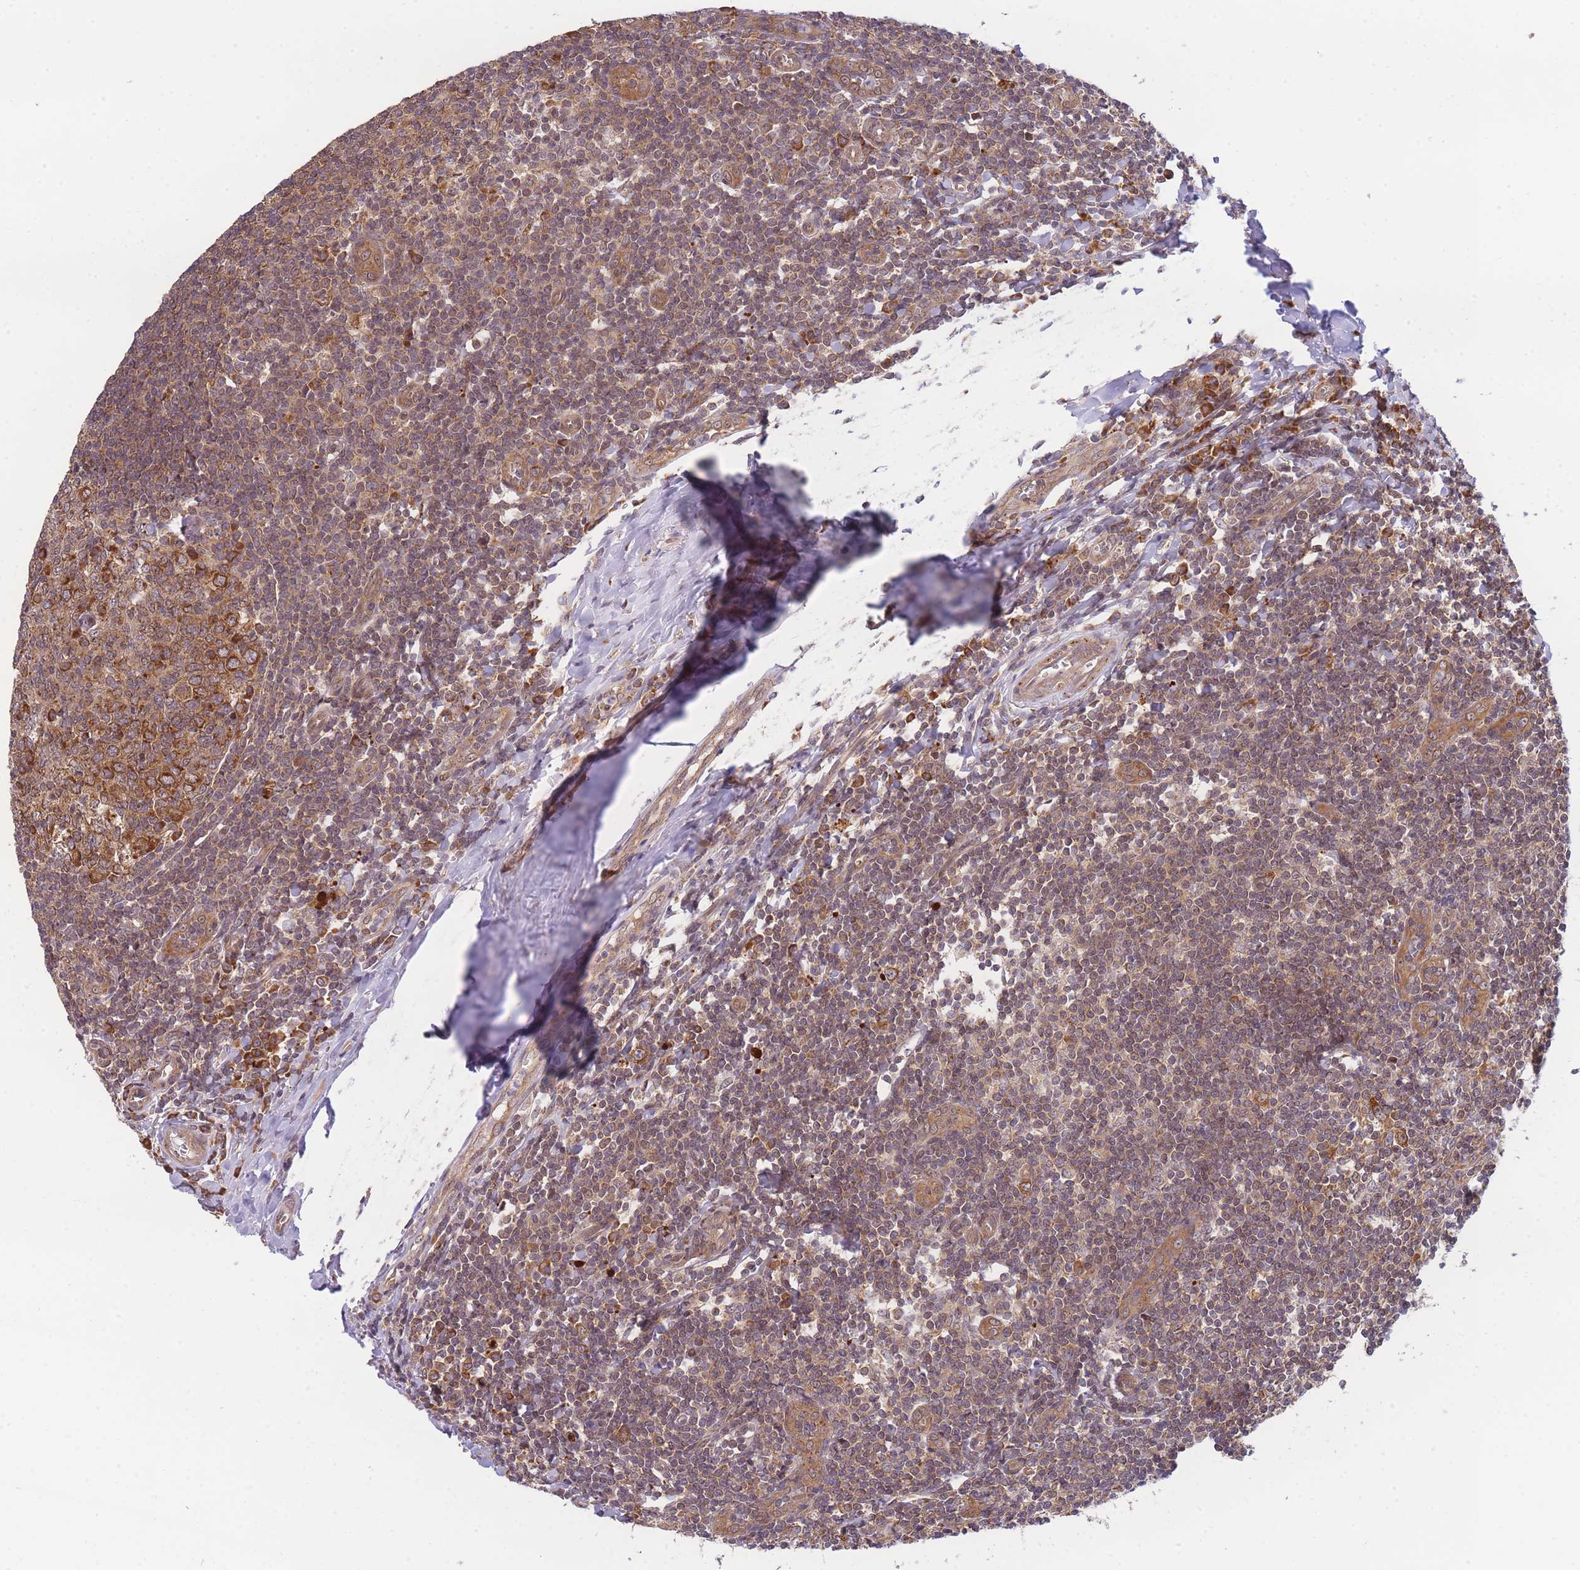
{"staining": {"intensity": "strong", "quantity": "25%-75%", "location": "cytoplasmic/membranous"}, "tissue": "tonsil", "cell_type": "Germinal center cells", "image_type": "normal", "snomed": [{"axis": "morphology", "description": "Normal tissue, NOS"}, {"axis": "topography", "description": "Tonsil"}], "caption": "DAB immunohistochemical staining of normal human tonsil displays strong cytoplasmic/membranous protein positivity in approximately 25%-75% of germinal center cells.", "gene": "ENSG00000276345", "patient": {"sex": "male", "age": 27}}